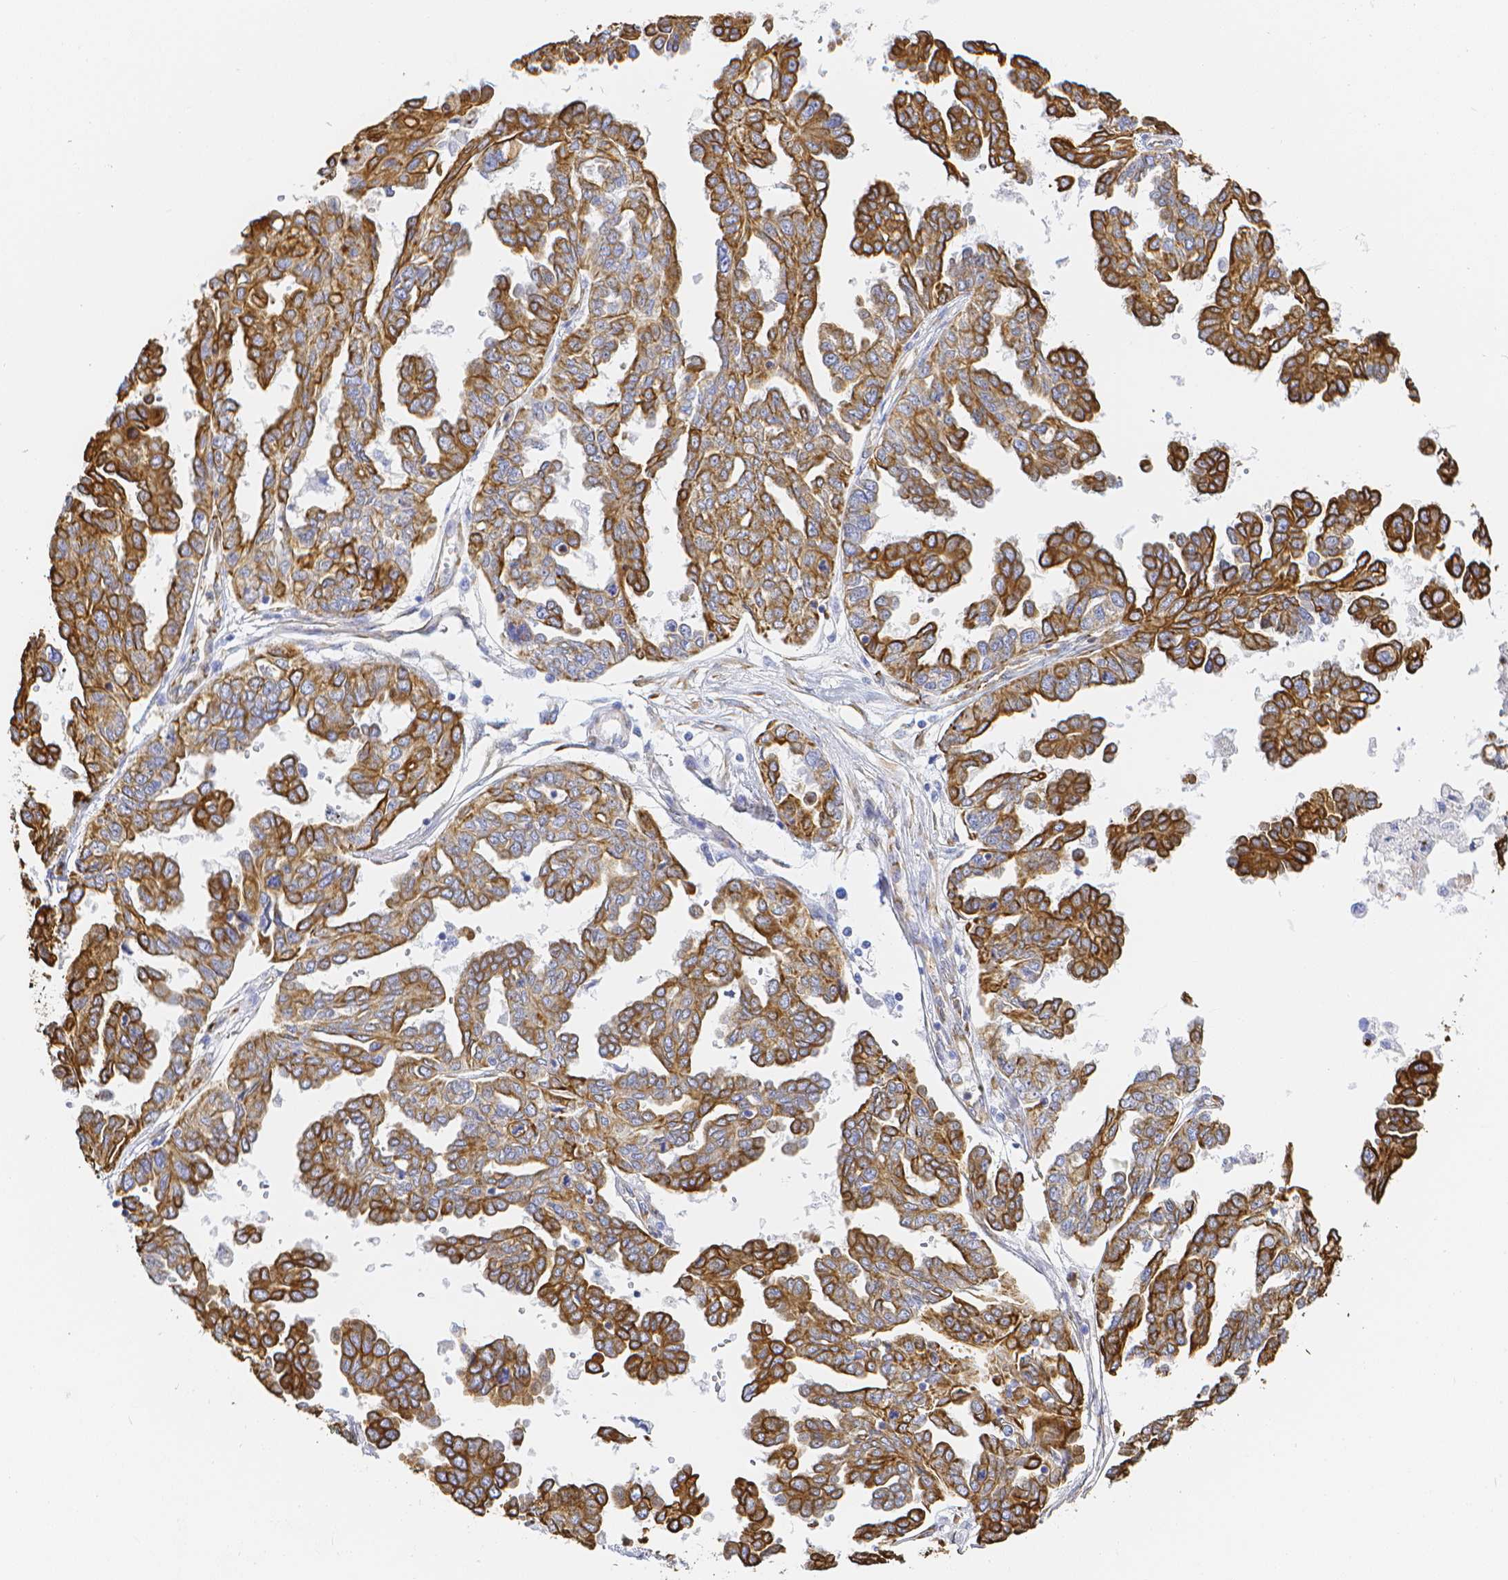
{"staining": {"intensity": "strong", "quantity": ">75%", "location": "cytoplasmic/membranous"}, "tissue": "ovarian cancer", "cell_type": "Tumor cells", "image_type": "cancer", "snomed": [{"axis": "morphology", "description": "Cystadenocarcinoma, serous, NOS"}, {"axis": "topography", "description": "Ovary"}], "caption": "A high amount of strong cytoplasmic/membranous staining is appreciated in approximately >75% of tumor cells in ovarian serous cystadenocarcinoma tissue.", "gene": "SMURF1", "patient": {"sex": "female", "age": 53}}